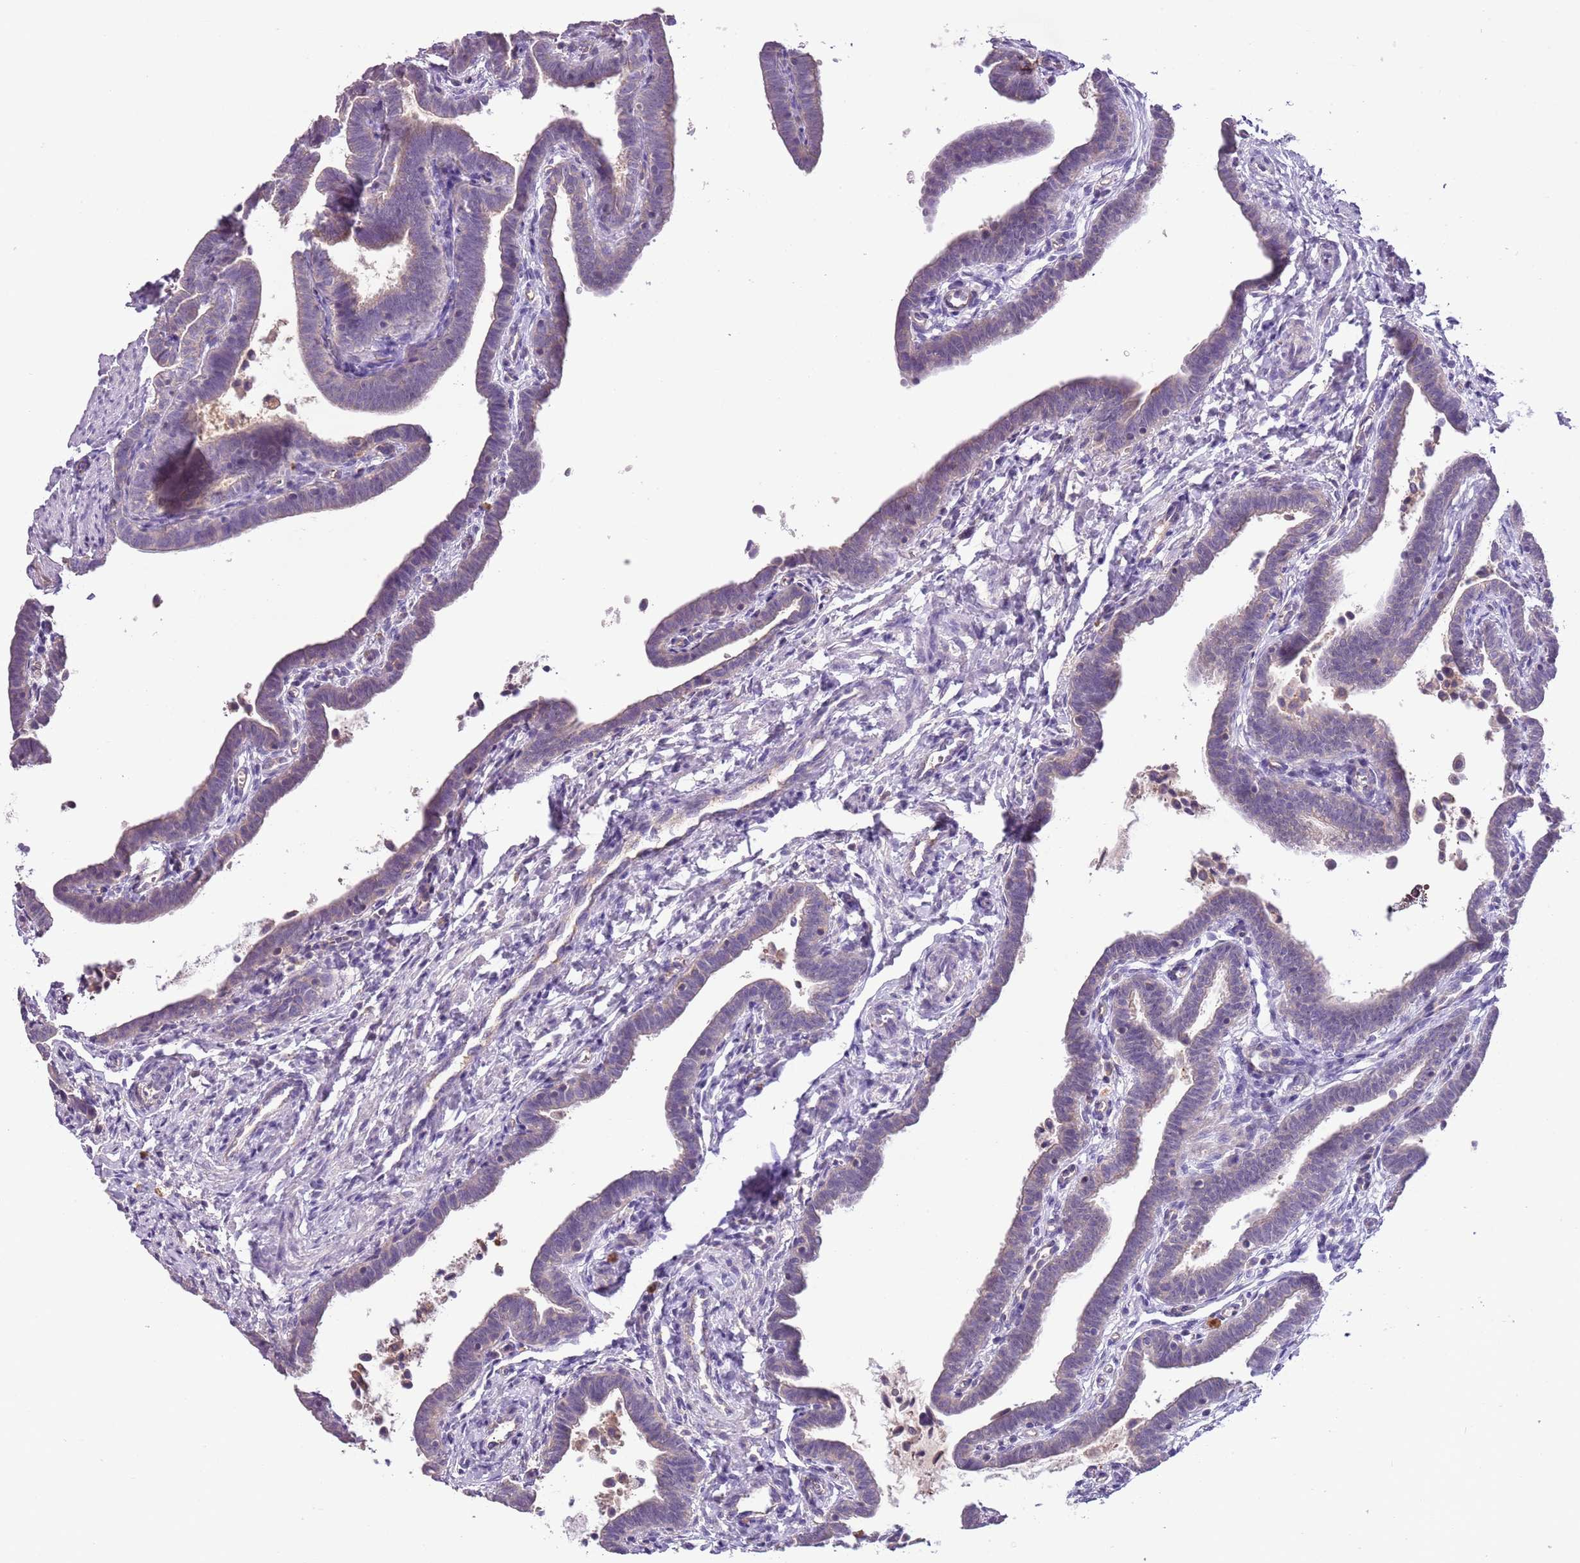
{"staining": {"intensity": "moderate", "quantity": "25%-75%", "location": "cytoplasmic/membranous"}, "tissue": "fallopian tube", "cell_type": "Glandular cells", "image_type": "normal", "snomed": [{"axis": "morphology", "description": "Normal tissue, NOS"}, {"axis": "topography", "description": "Fallopian tube"}], "caption": "Fallopian tube stained with DAB (3,3'-diaminobenzidine) immunohistochemistry displays medium levels of moderate cytoplasmic/membranous expression in approximately 25%-75% of glandular cells.", "gene": "HES3", "patient": {"sex": "female", "age": 36}}